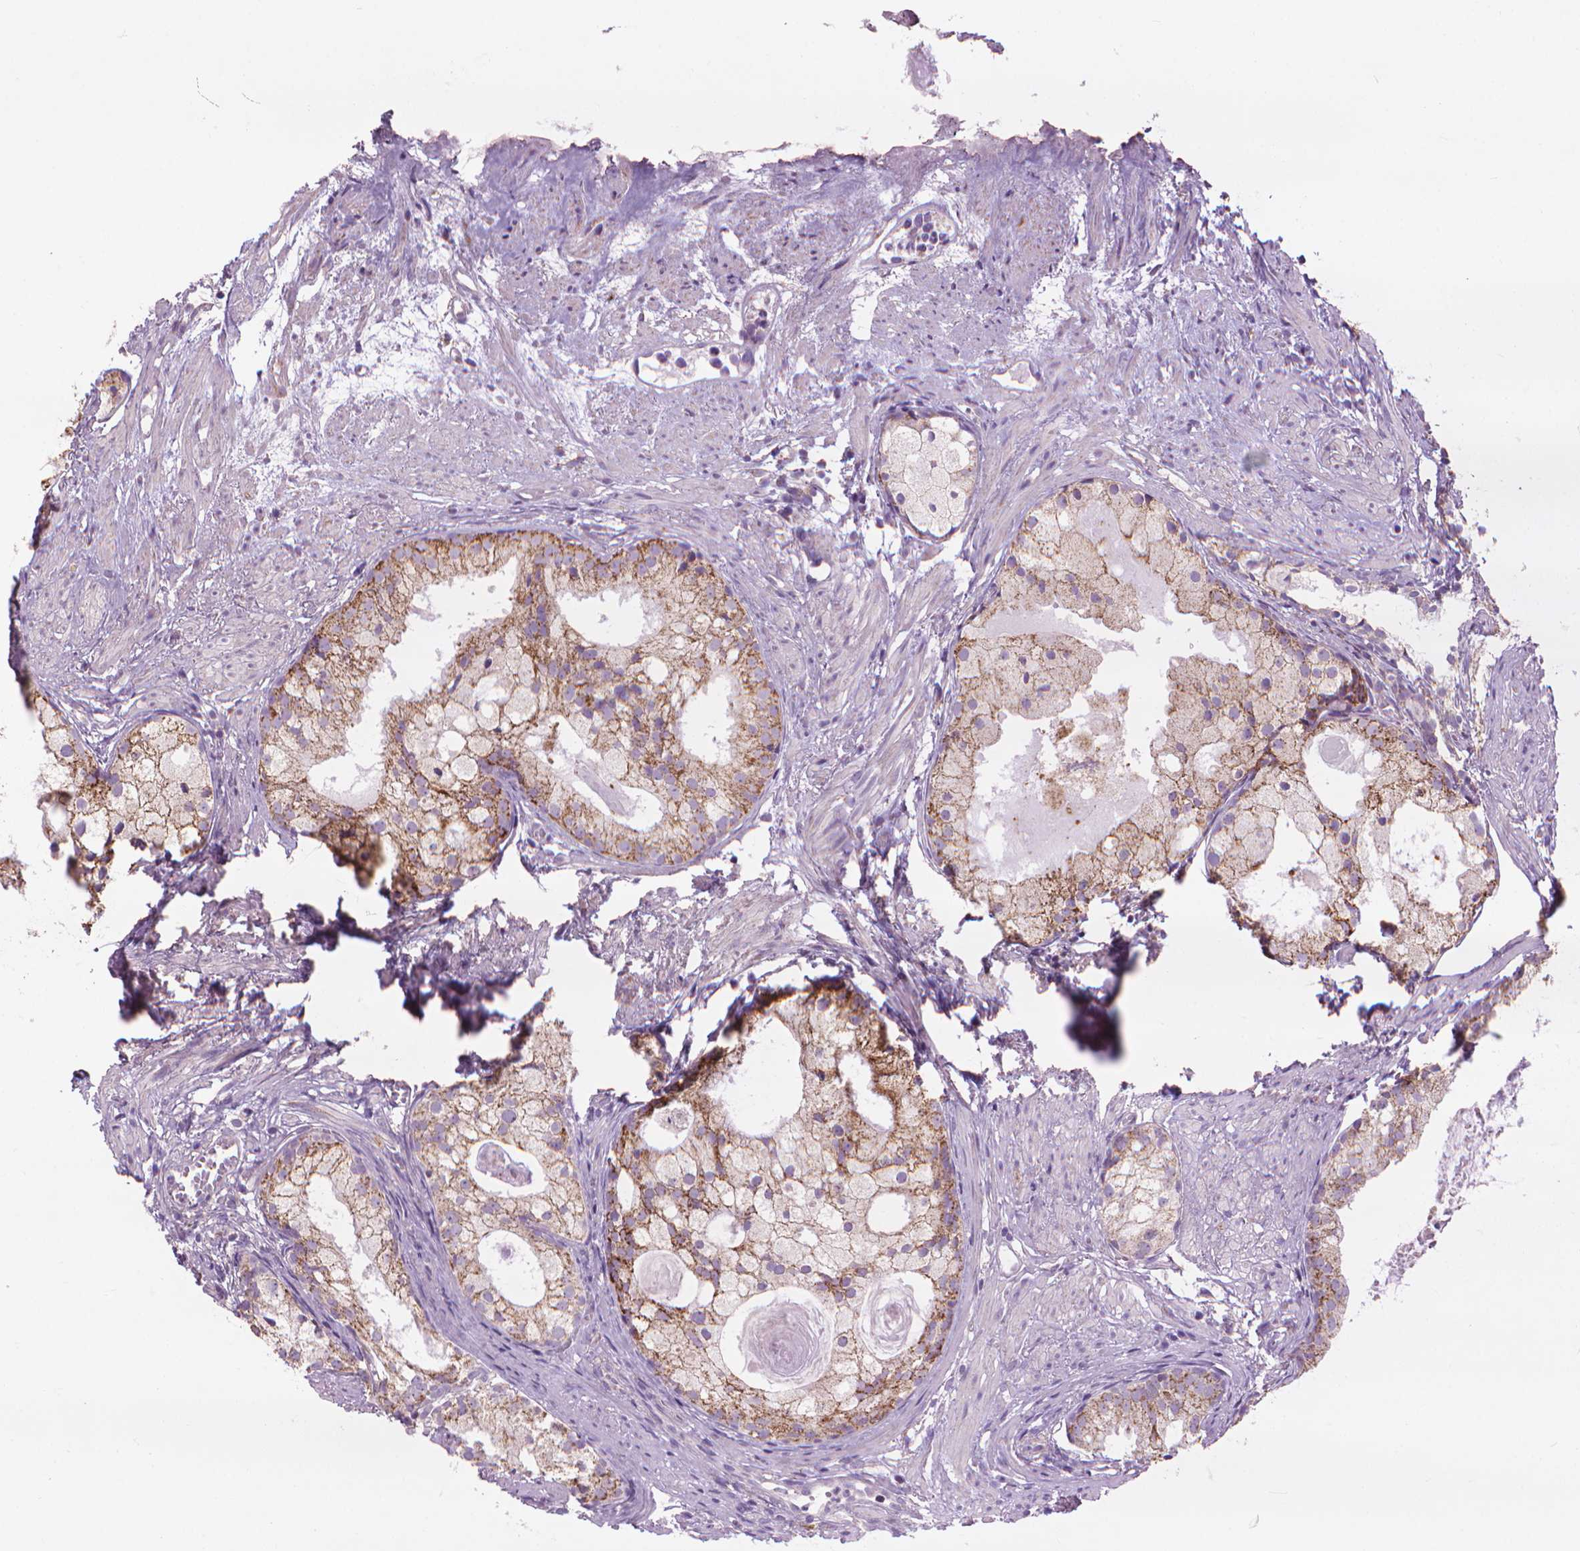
{"staining": {"intensity": "moderate", "quantity": ">75%", "location": "cytoplasmic/membranous"}, "tissue": "prostate cancer", "cell_type": "Tumor cells", "image_type": "cancer", "snomed": [{"axis": "morphology", "description": "Adenocarcinoma, High grade"}, {"axis": "topography", "description": "Prostate"}], "caption": "The immunohistochemical stain labels moderate cytoplasmic/membranous staining in tumor cells of prostate cancer tissue.", "gene": "VDAC1", "patient": {"sex": "male", "age": 85}}